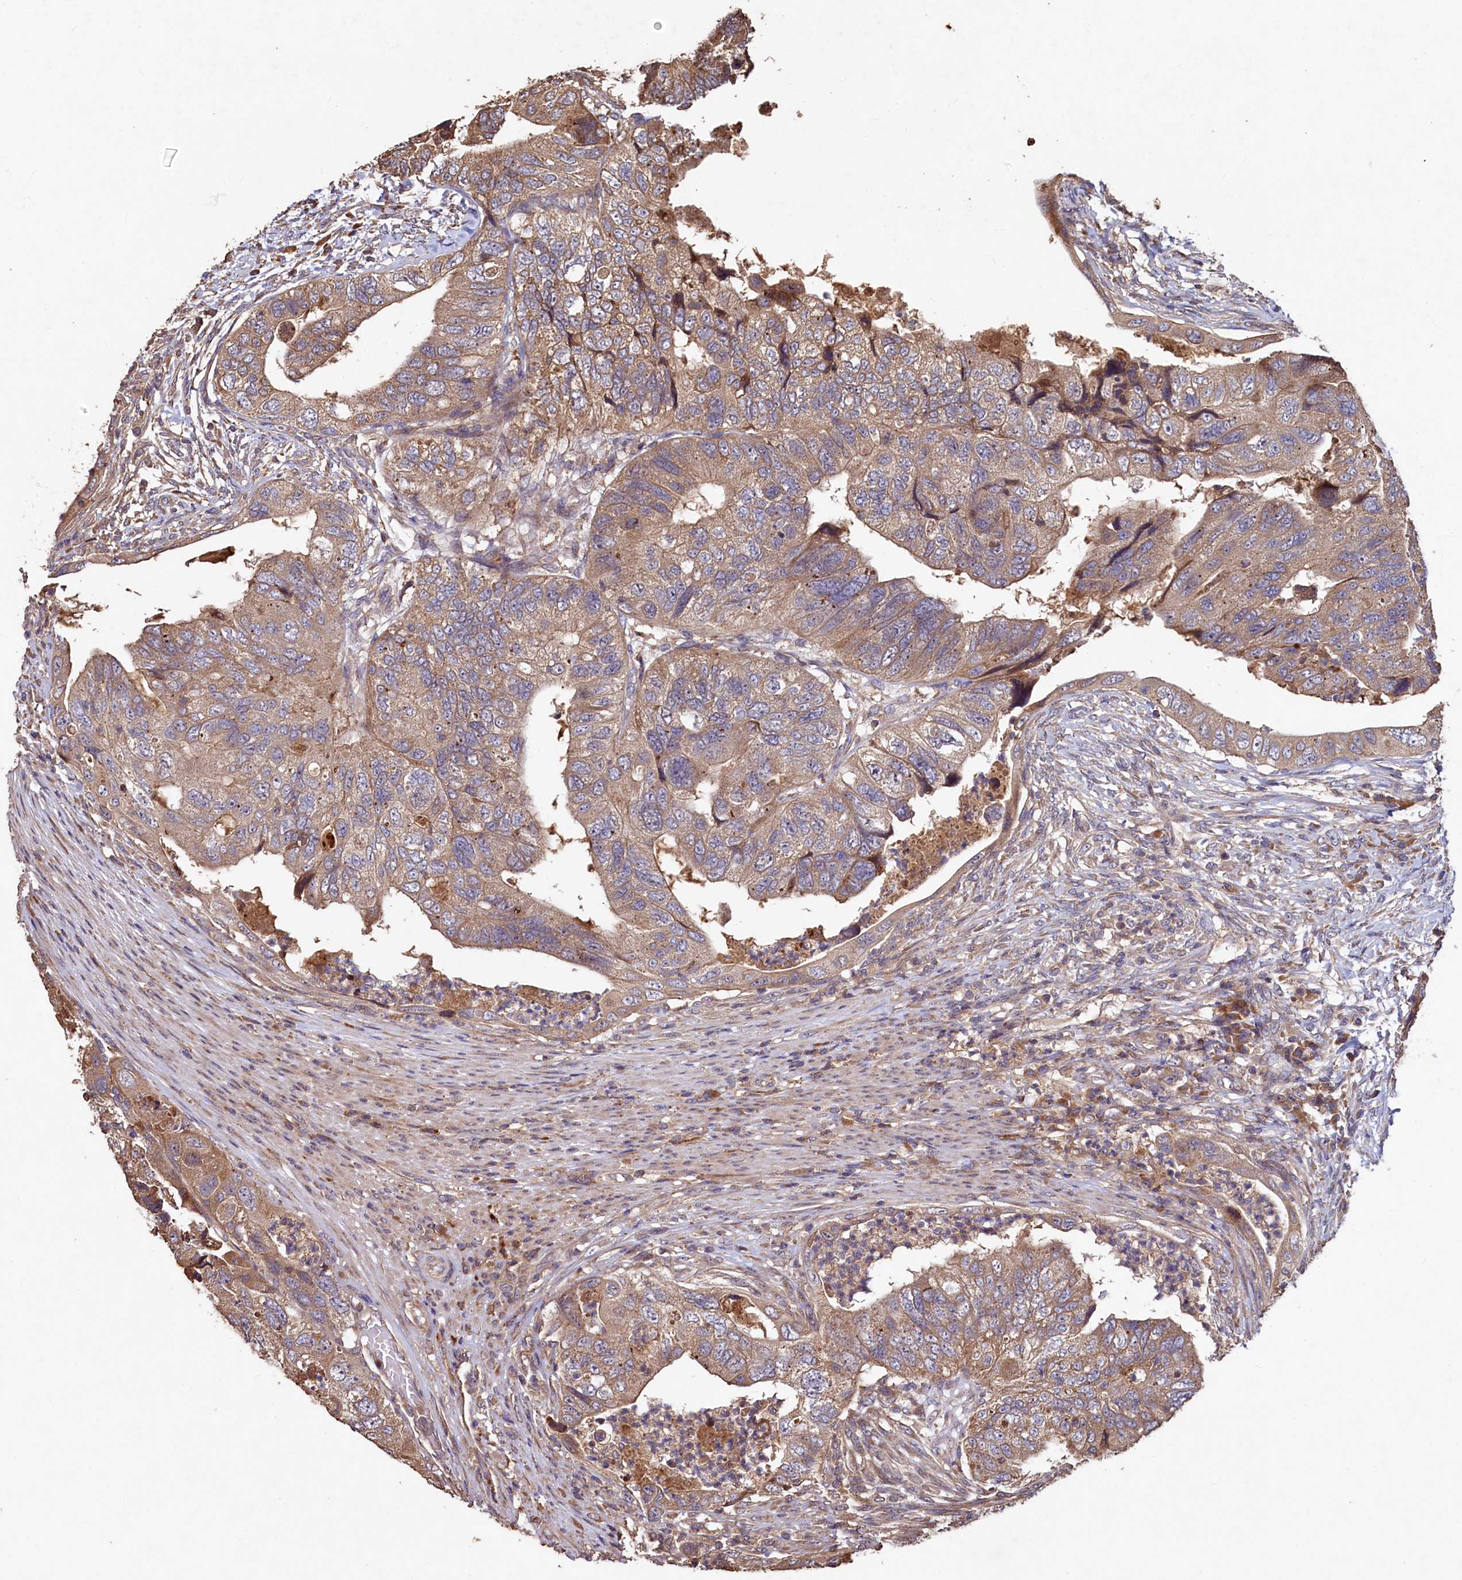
{"staining": {"intensity": "moderate", "quantity": "25%-75%", "location": "cytoplasmic/membranous"}, "tissue": "colorectal cancer", "cell_type": "Tumor cells", "image_type": "cancer", "snomed": [{"axis": "morphology", "description": "Adenocarcinoma, NOS"}, {"axis": "topography", "description": "Rectum"}], "caption": "Tumor cells exhibit moderate cytoplasmic/membranous staining in approximately 25%-75% of cells in colorectal adenocarcinoma.", "gene": "TMEM98", "patient": {"sex": "male", "age": 63}}